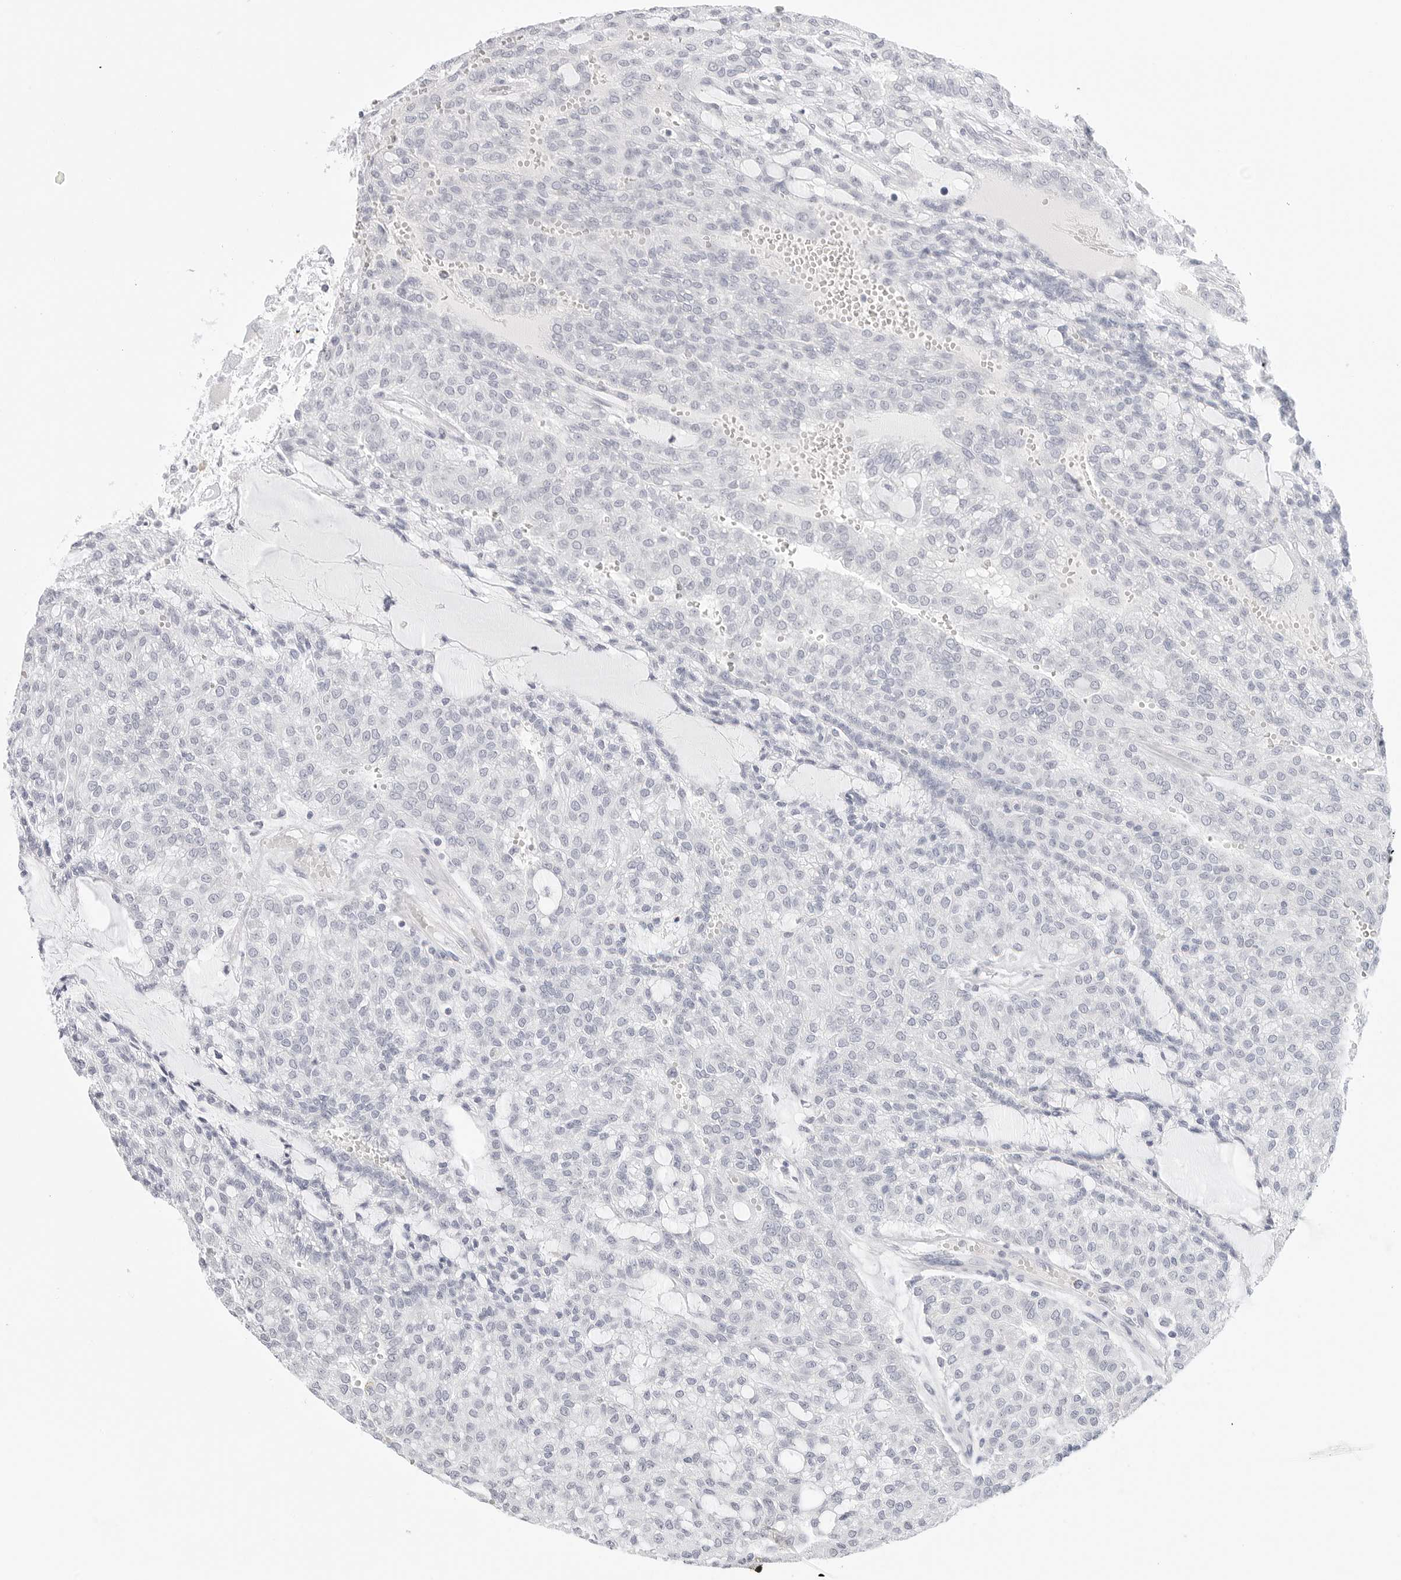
{"staining": {"intensity": "negative", "quantity": "none", "location": "none"}, "tissue": "renal cancer", "cell_type": "Tumor cells", "image_type": "cancer", "snomed": [{"axis": "morphology", "description": "Adenocarcinoma, NOS"}, {"axis": "topography", "description": "Kidney"}], "caption": "Tumor cells show no significant protein positivity in renal cancer.", "gene": "HMGCS2", "patient": {"sex": "male", "age": 63}}